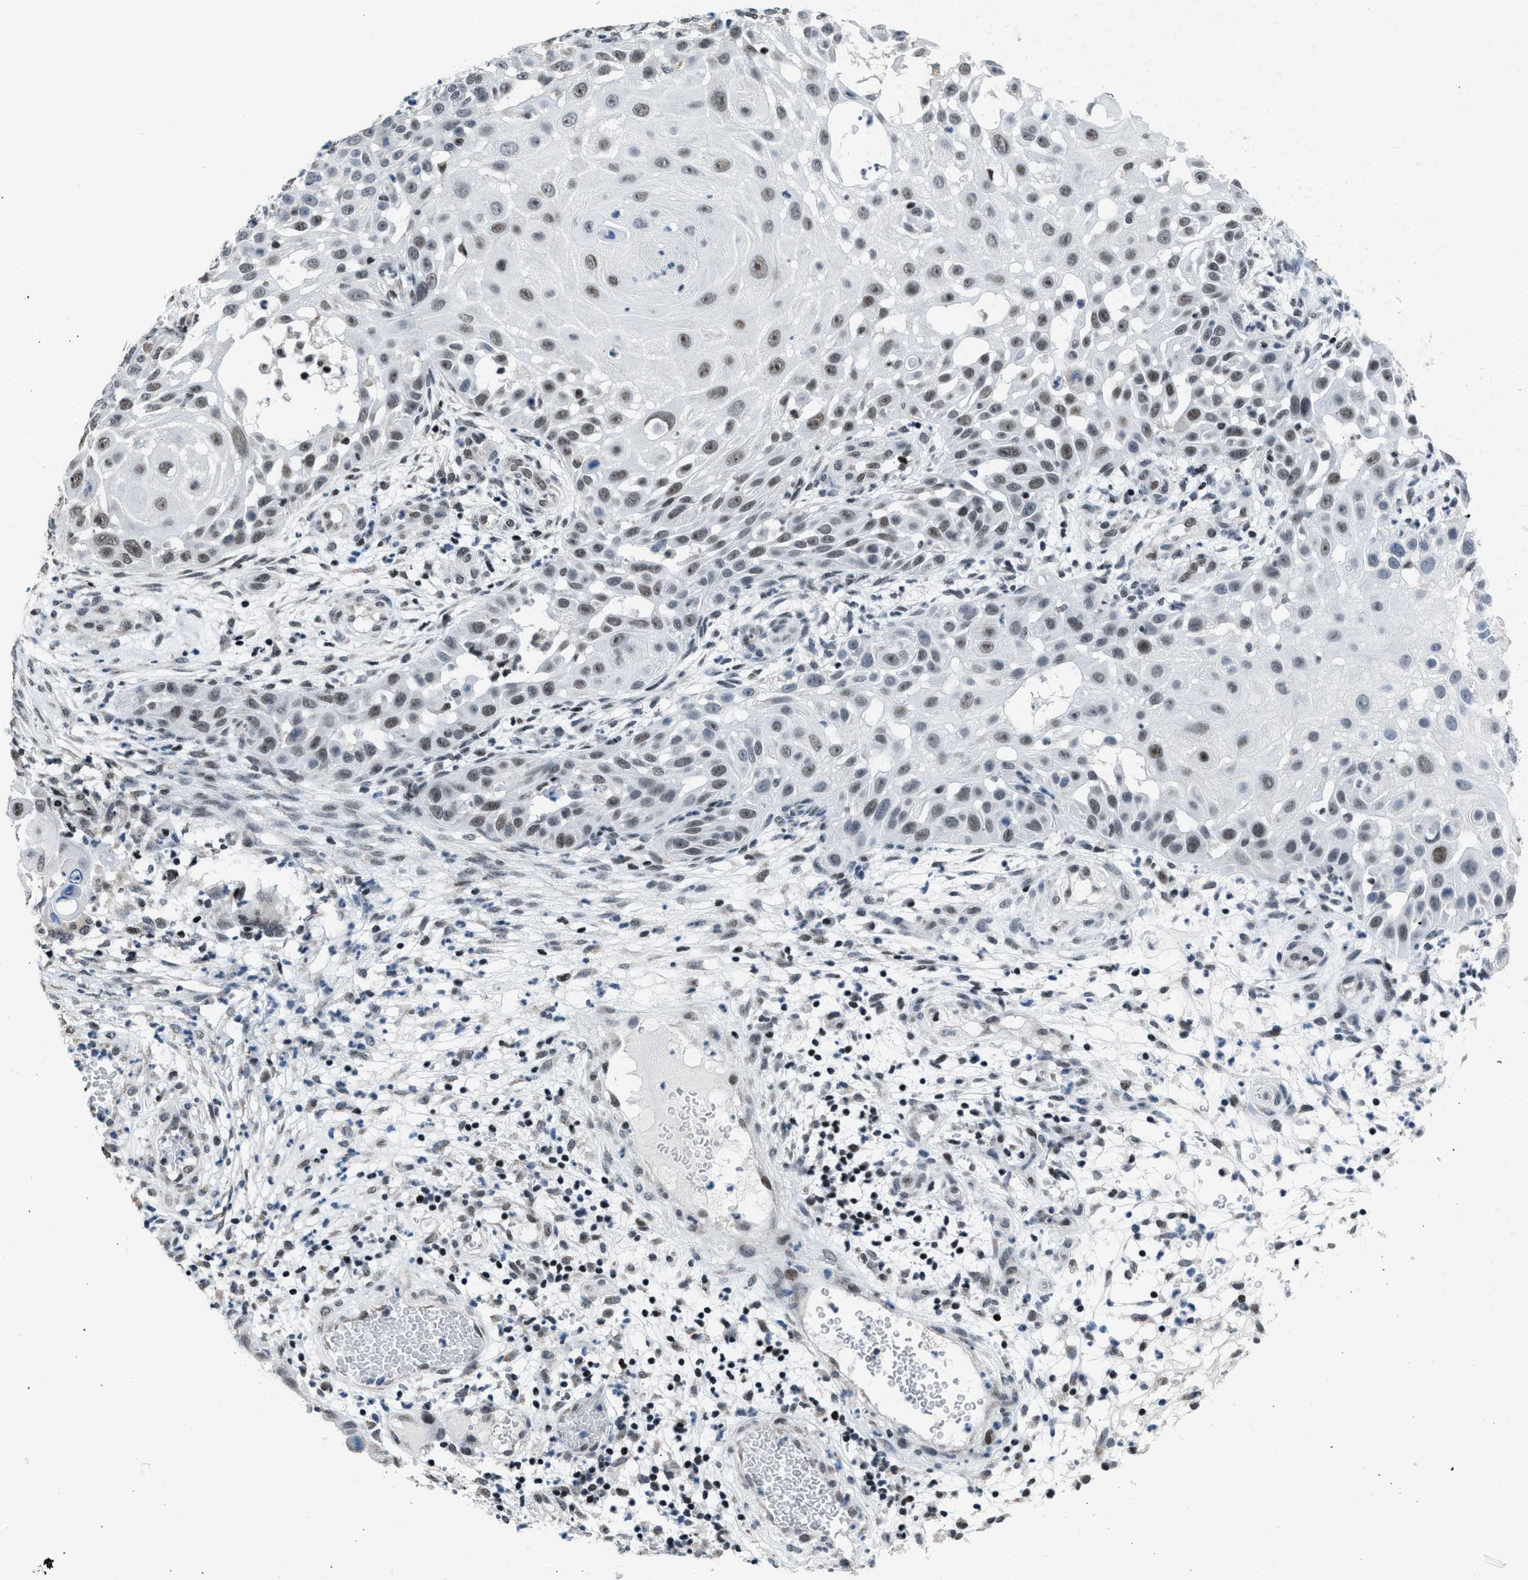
{"staining": {"intensity": "weak", "quantity": ">75%", "location": "nuclear"}, "tissue": "skin cancer", "cell_type": "Tumor cells", "image_type": "cancer", "snomed": [{"axis": "morphology", "description": "Squamous cell carcinoma, NOS"}, {"axis": "topography", "description": "Skin"}], "caption": "Immunohistochemistry (IHC) histopathology image of skin squamous cell carcinoma stained for a protein (brown), which exhibits low levels of weak nuclear expression in about >75% of tumor cells.", "gene": "TERF2IP", "patient": {"sex": "female", "age": 44}}